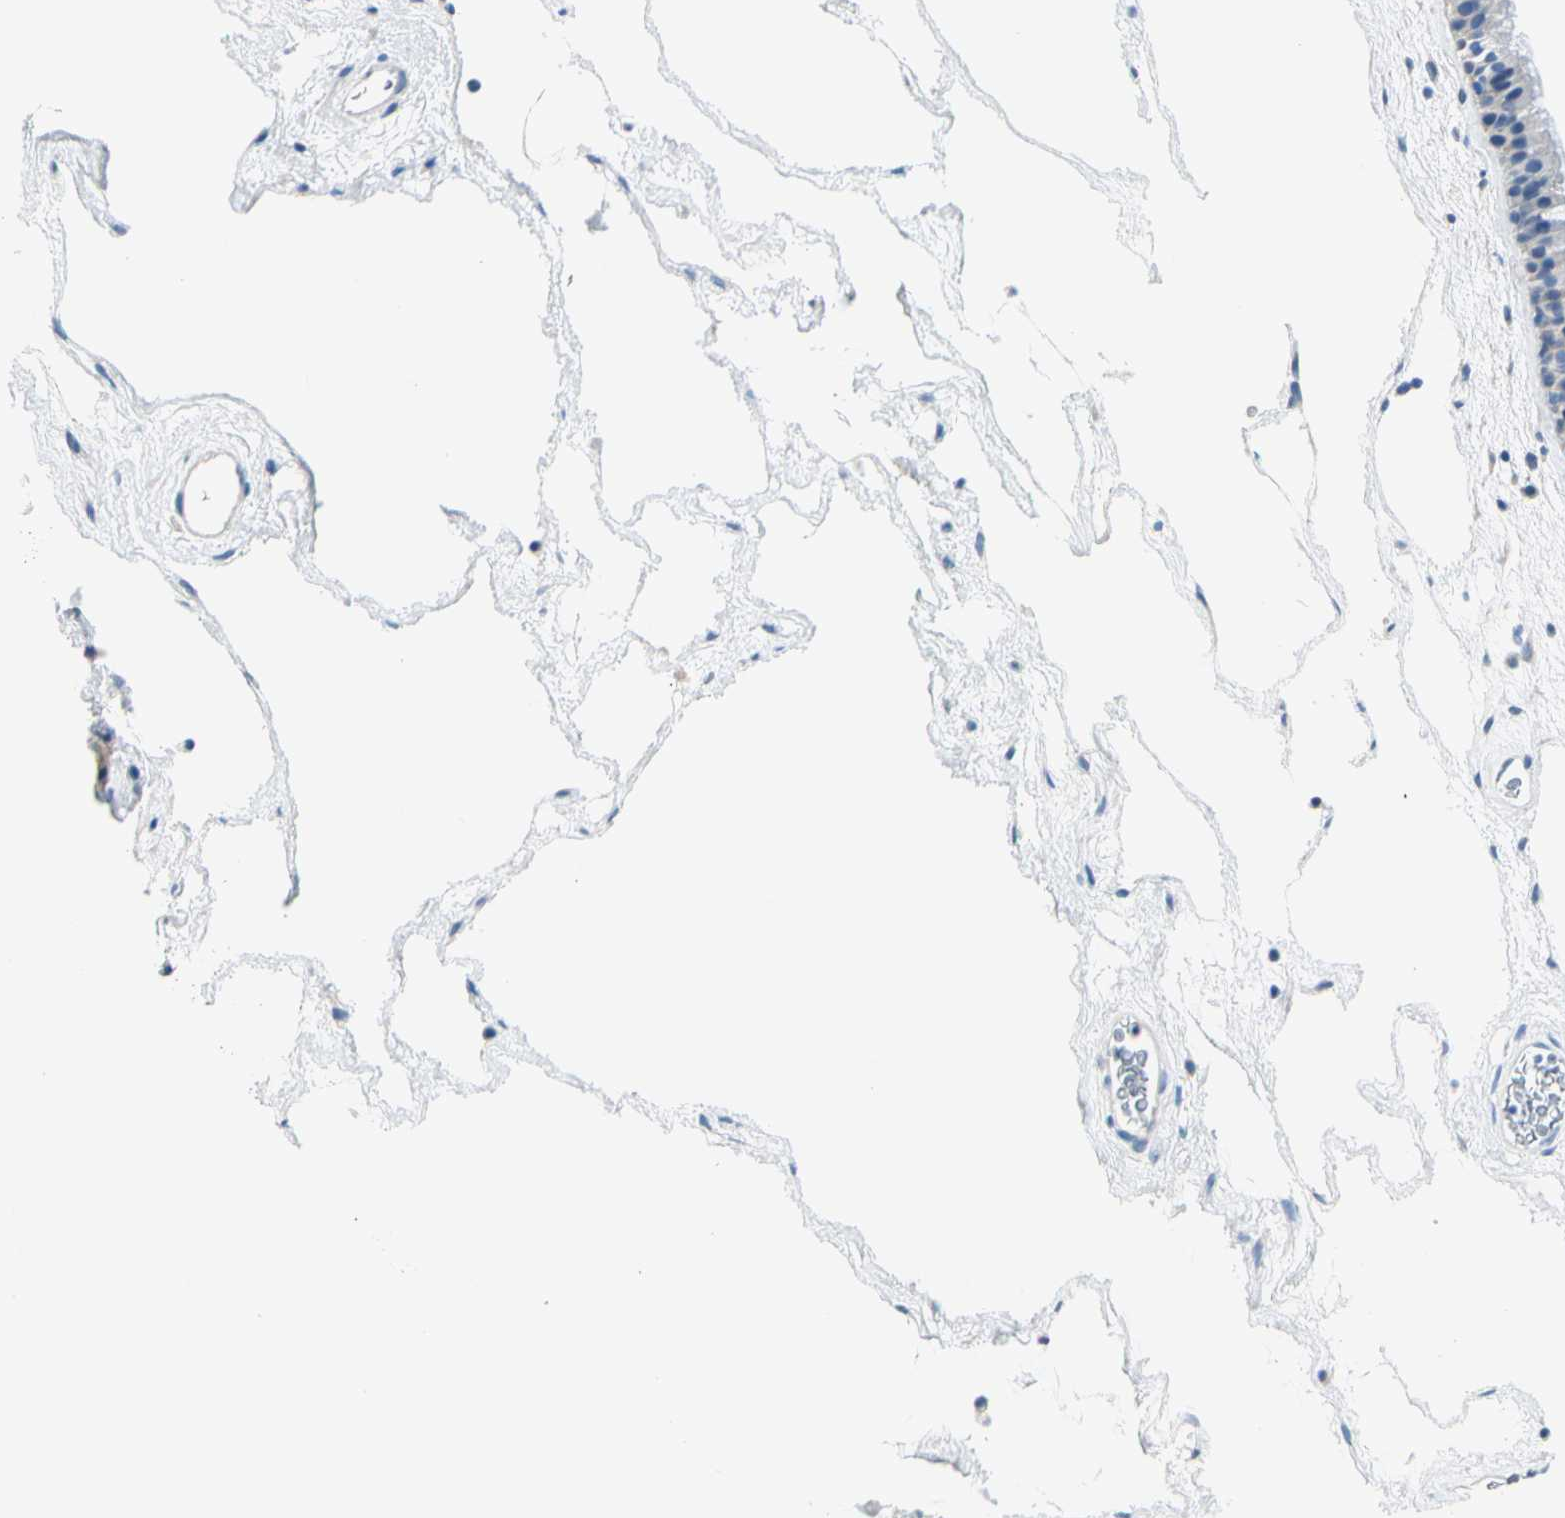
{"staining": {"intensity": "negative", "quantity": "none", "location": "none"}, "tissue": "nasopharynx", "cell_type": "Respiratory epithelial cells", "image_type": "normal", "snomed": [{"axis": "morphology", "description": "Normal tissue, NOS"}, {"axis": "morphology", "description": "Inflammation, NOS"}, {"axis": "topography", "description": "Nasopharynx"}], "caption": "Immunohistochemical staining of normal nasopharynx demonstrates no significant expression in respiratory epithelial cells. (DAB (3,3'-diaminobenzidine) immunohistochemistry, high magnification).", "gene": "PEBP1", "patient": {"sex": "male", "age": 48}}